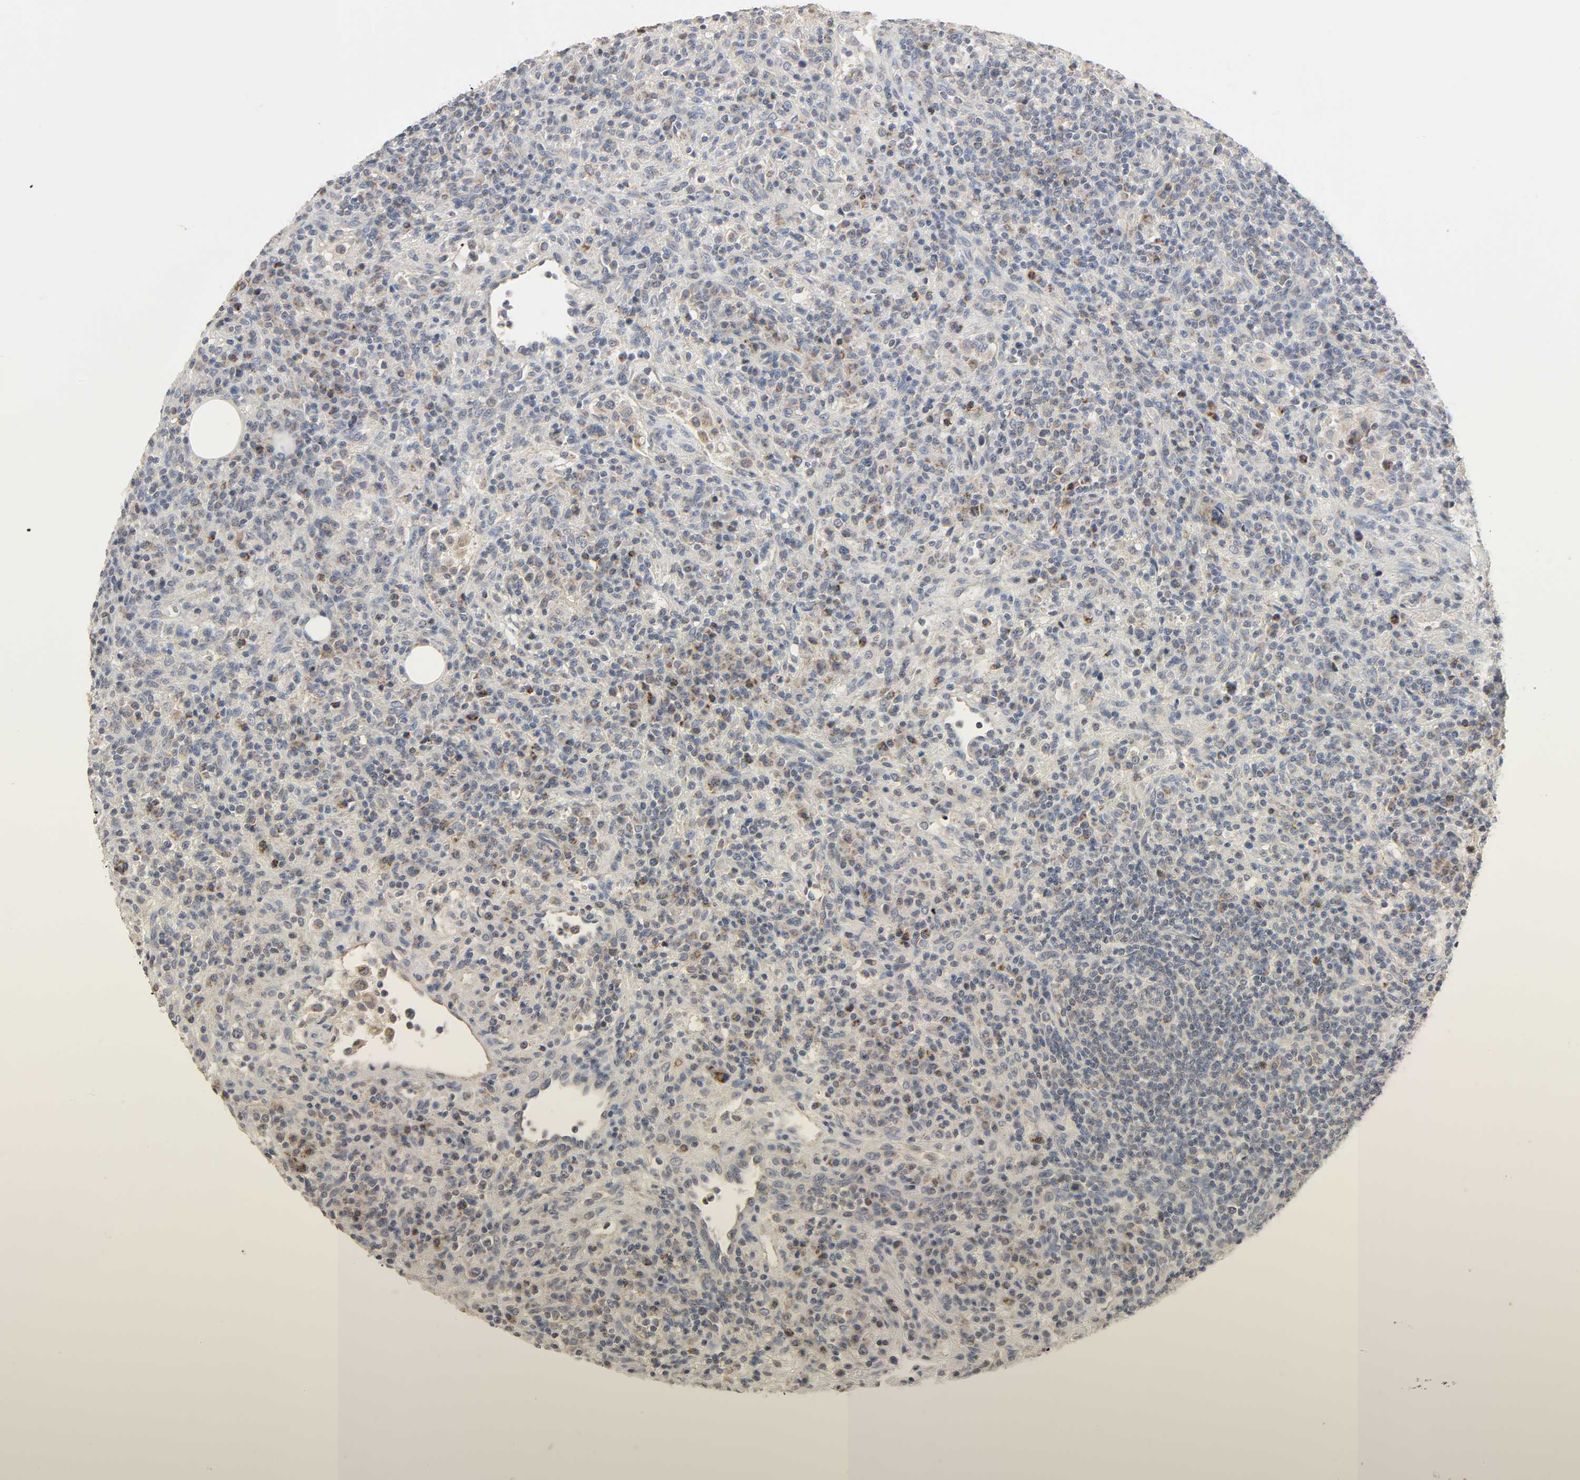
{"staining": {"intensity": "weak", "quantity": "25%-75%", "location": "cytoplasmic/membranous"}, "tissue": "lymphoma", "cell_type": "Tumor cells", "image_type": "cancer", "snomed": [{"axis": "morphology", "description": "Hodgkin's disease, NOS"}, {"axis": "topography", "description": "Lymph node"}], "caption": "Immunohistochemical staining of Hodgkin's disease exhibits low levels of weak cytoplasmic/membranous protein staining in about 25%-75% of tumor cells.", "gene": "CLEC4E", "patient": {"sex": "male", "age": 65}}